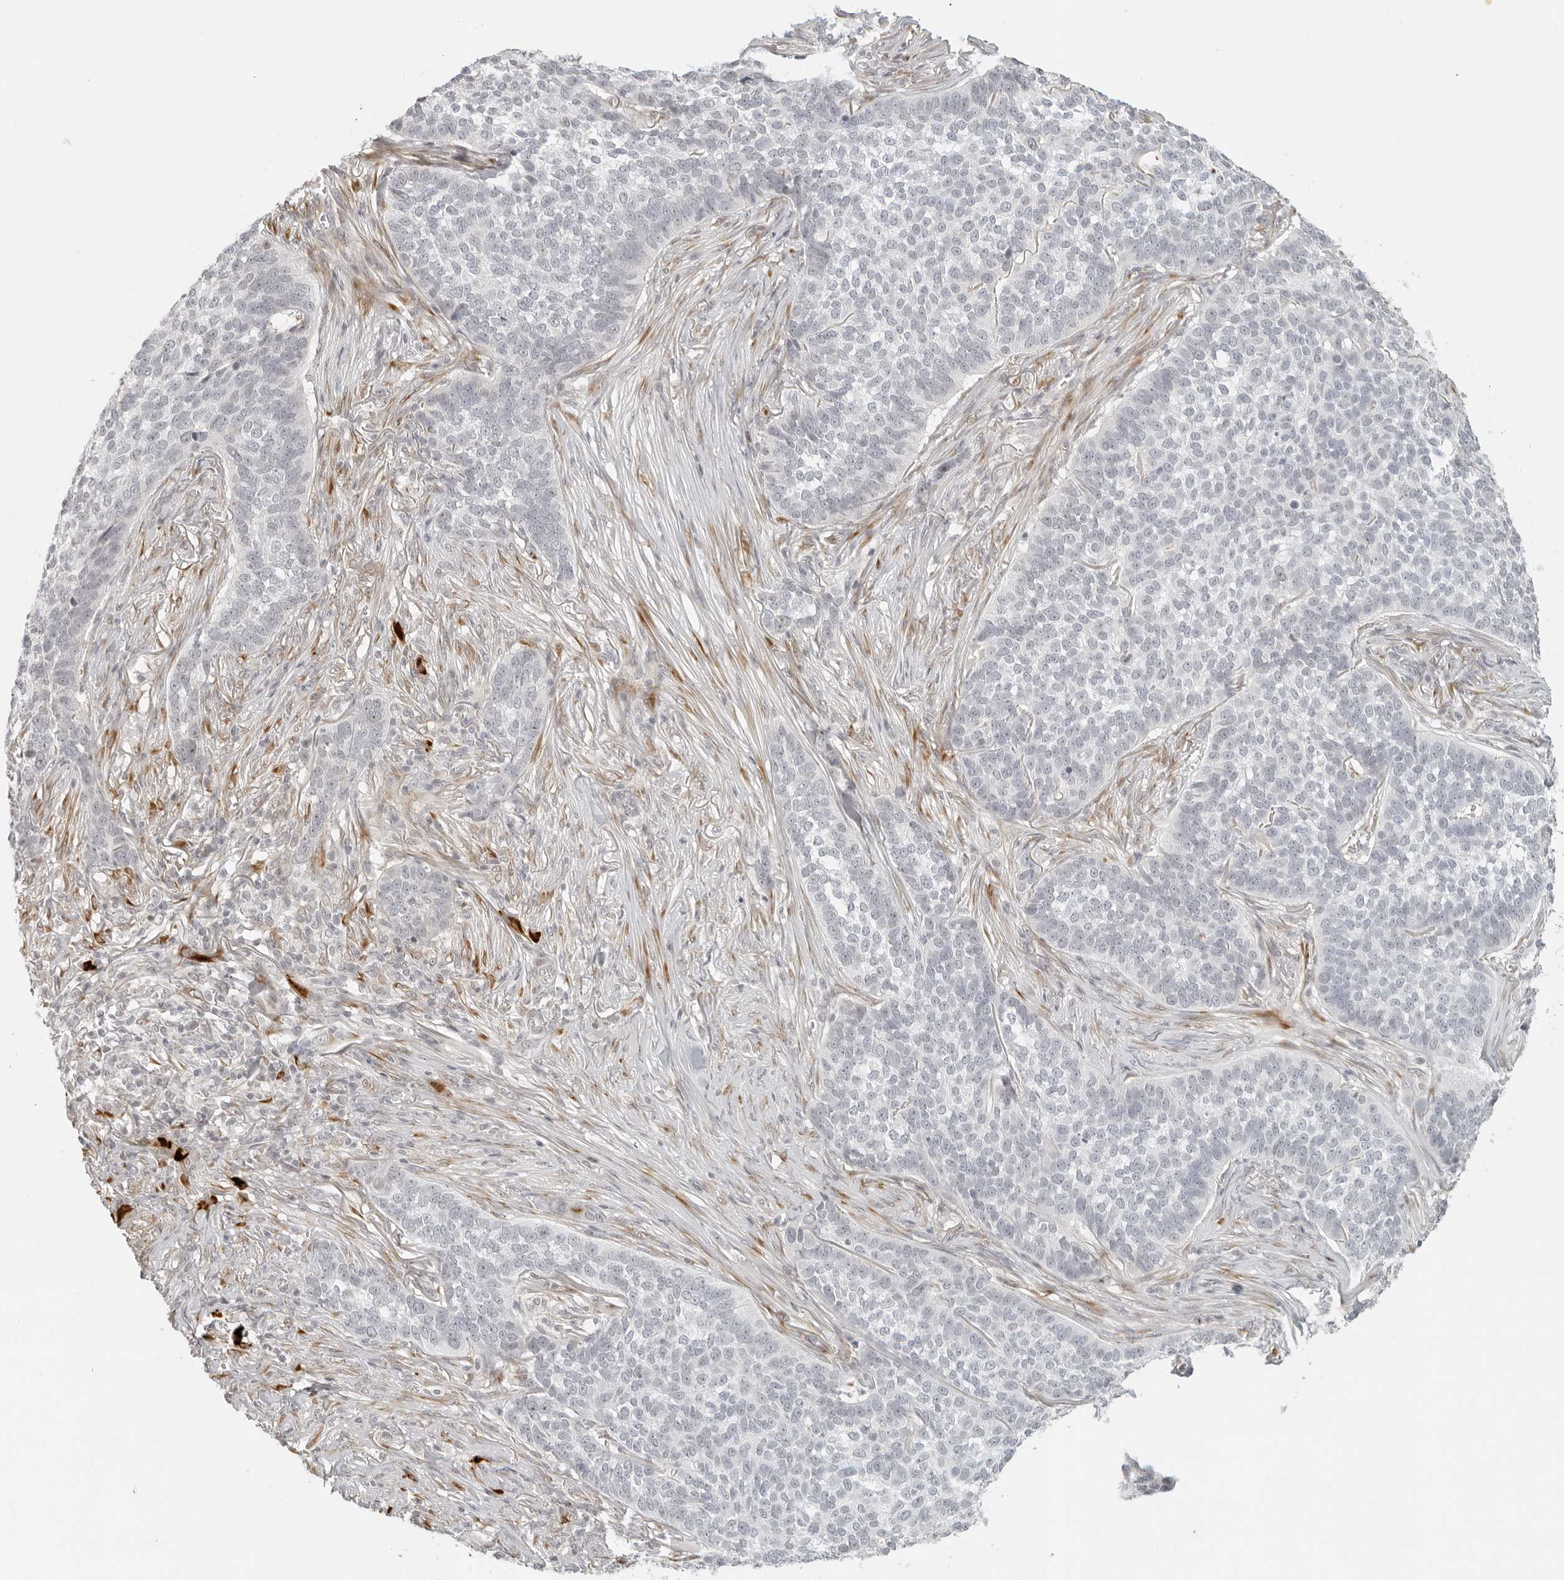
{"staining": {"intensity": "negative", "quantity": "none", "location": "none"}, "tissue": "skin cancer", "cell_type": "Tumor cells", "image_type": "cancer", "snomed": [{"axis": "morphology", "description": "Basal cell carcinoma"}, {"axis": "topography", "description": "Skin"}], "caption": "Basal cell carcinoma (skin) was stained to show a protein in brown. There is no significant expression in tumor cells.", "gene": "ZNF678", "patient": {"sex": "male", "age": 85}}